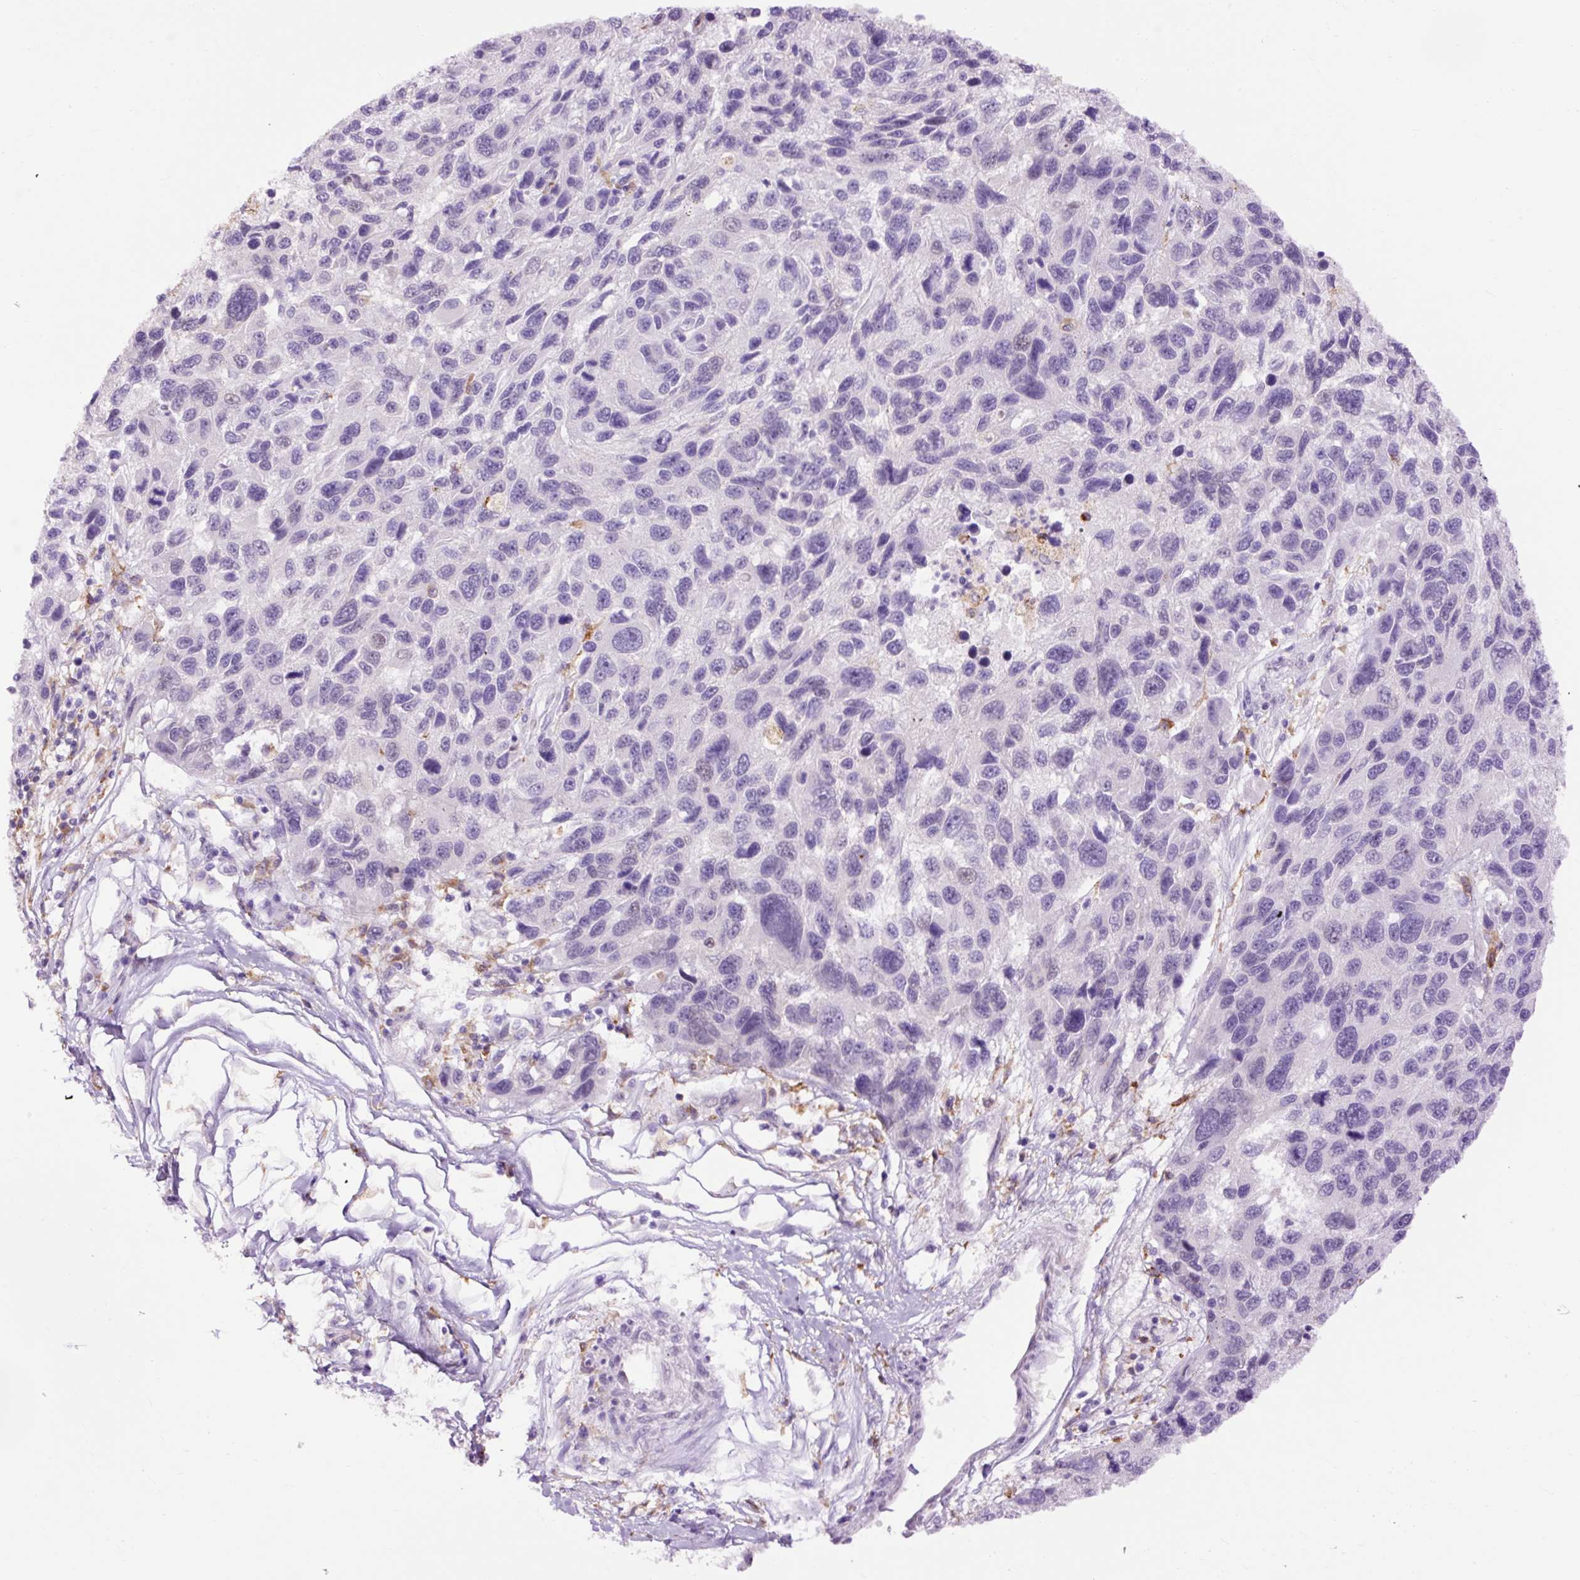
{"staining": {"intensity": "negative", "quantity": "none", "location": "none"}, "tissue": "melanoma", "cell_type": "Tumor cells", "image_type": "cancer", "snomed": [{"axis": "morphology", "description": "Malignant melanoma, NOS"}, {"axis": "topography", "description": "Skin"}], "caption": "High power microscopy micrograph of an immunohistochemistry (IHC) micrograph of melanoma, revealing no significant staining in tumor cells. Brightfield microscopy of immunohistochemistry stained with DAB (3,3'-diaminobenzidine) (brown) and hematoxylin (blue), captured at high magnification.", "gene": "LY86", "patient": {"sex": "male", "age": 53}}